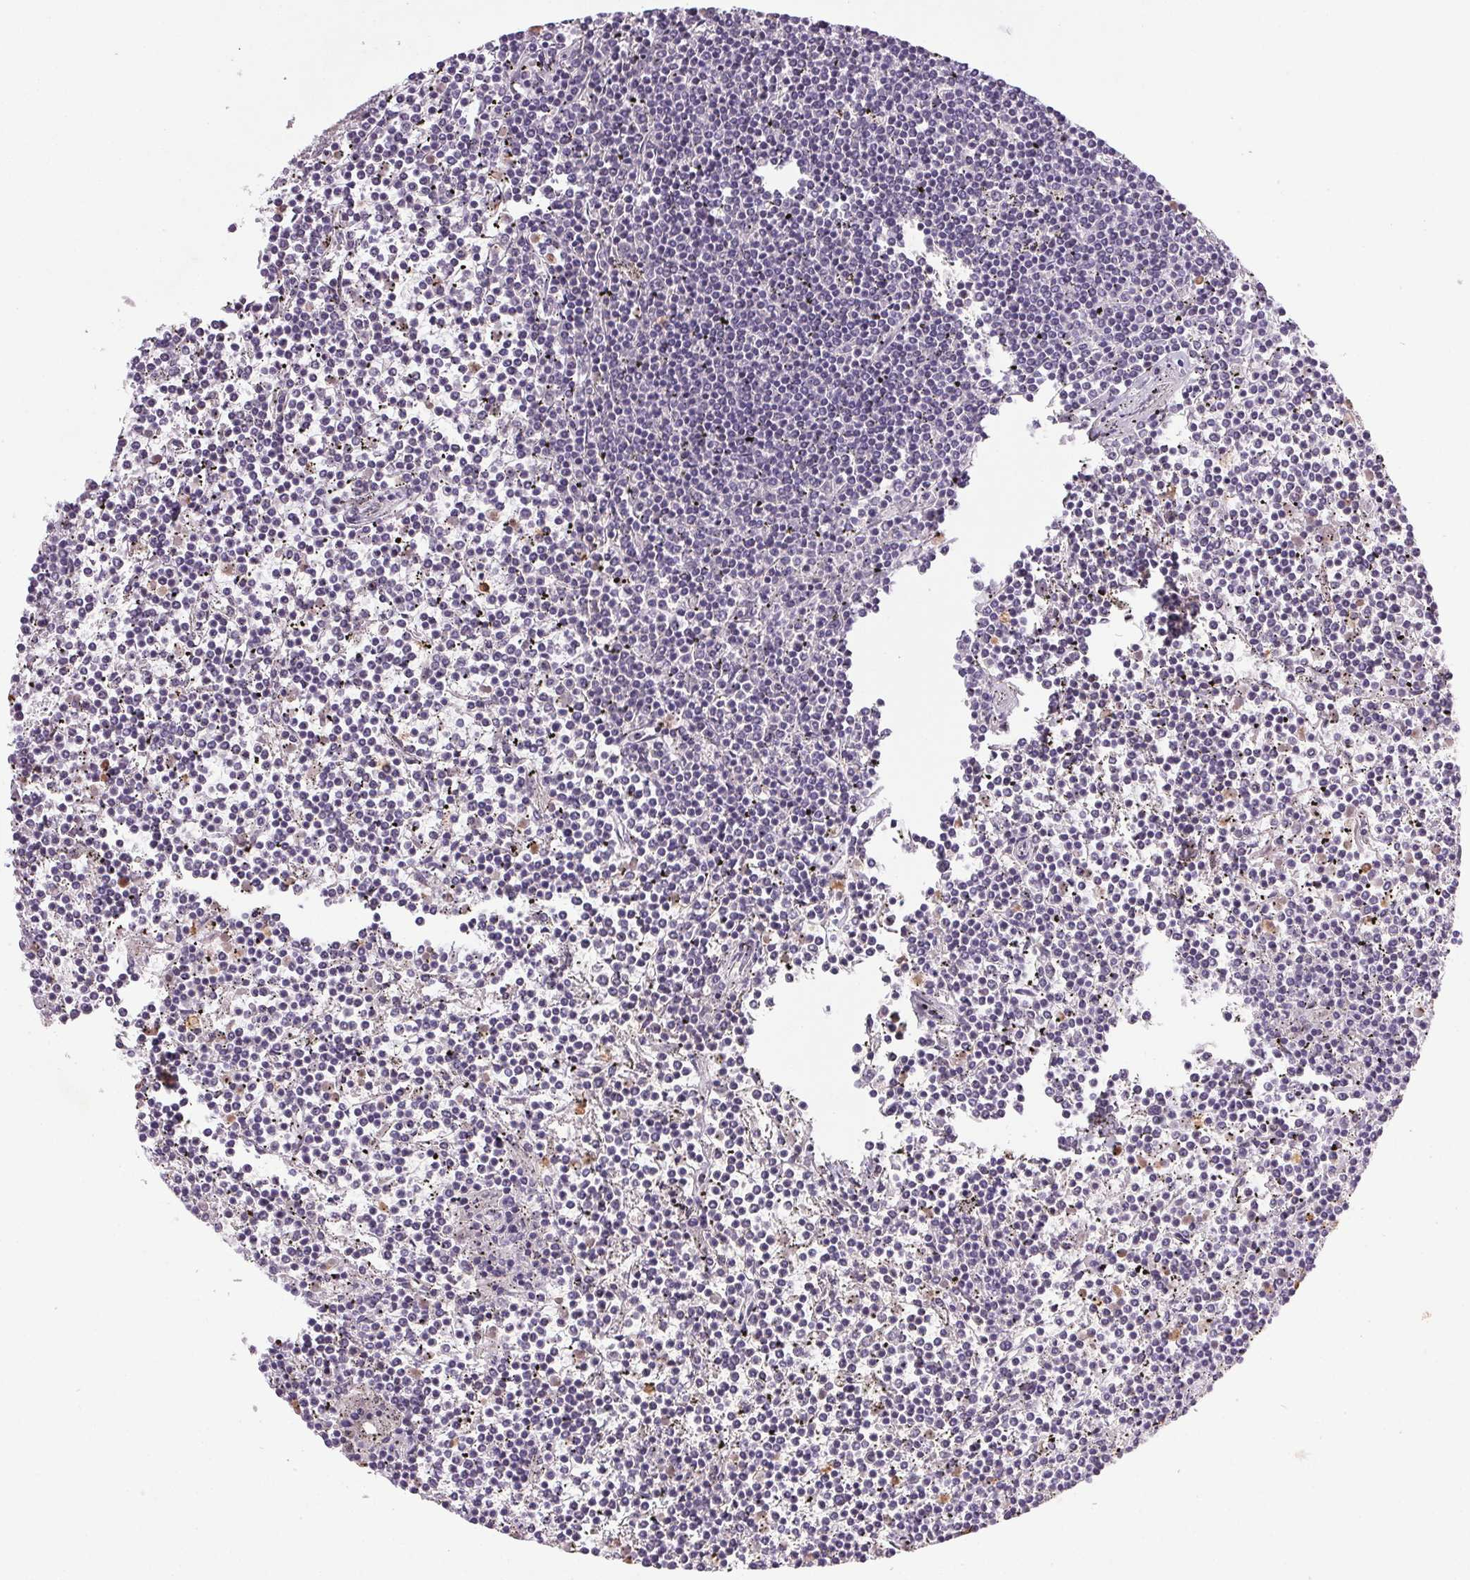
{"staining": {"intensity": "negative", "quantity": "none", "location": "none"}, "tissue": "lymphoma", "cell_type": "Tumor cells", "image_type": "cancer", "snomed": [{"axis": "morphology", "description": "Malignant lymphoma, non-Hodgkin's type, Low grade"}, {"axis": "topography", "description": "Spleen"}], "caption": "DAB (3,3'-diaminobenzidine) immunohistochemical staining of lymphoma displays no significant staining in tumor cells.", "gene": "TRDN", "patient": {"sex": "female", "age": 19}}